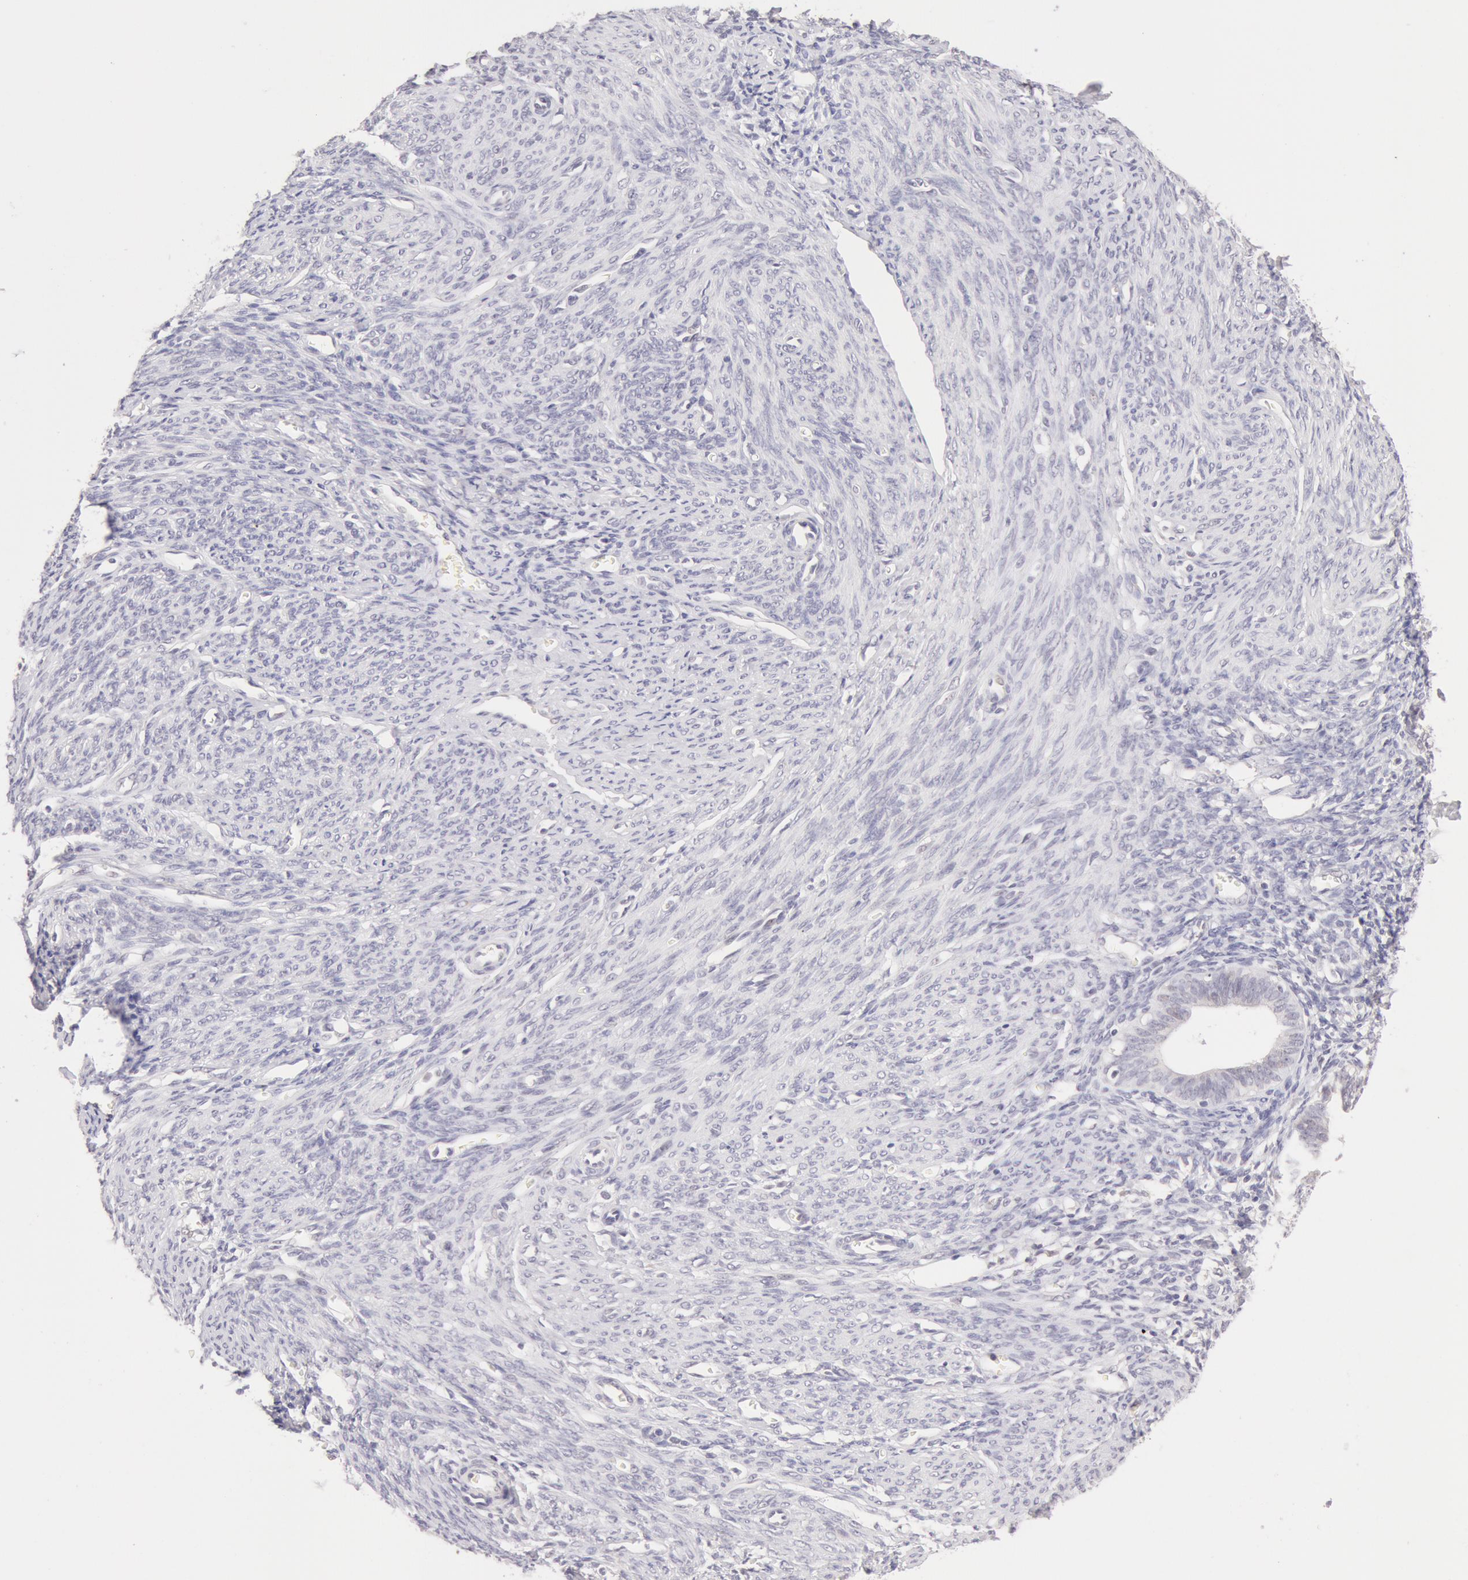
{"staining": {"intensity": "negative", "quantity": "none", "location": "none"}, "tissue": "endometrium", "cell_type": "Cells in endometrial stroma", "image_type": "normal", "snomed": [{"axis": "morphology", "description": "Normal tissue, NOS"}, {"axis": "topography", "description": "Uterus"}], "caption": "Cells in endometrial stroma show no significant positivity in normal endometrium. (Brightfield microscopy of DAB (3,3'-diaminobenzidine) immunohistochemistry at high magnification).", "gene": "ZNF597", "patient": {"sex": "female", "age": 83}}